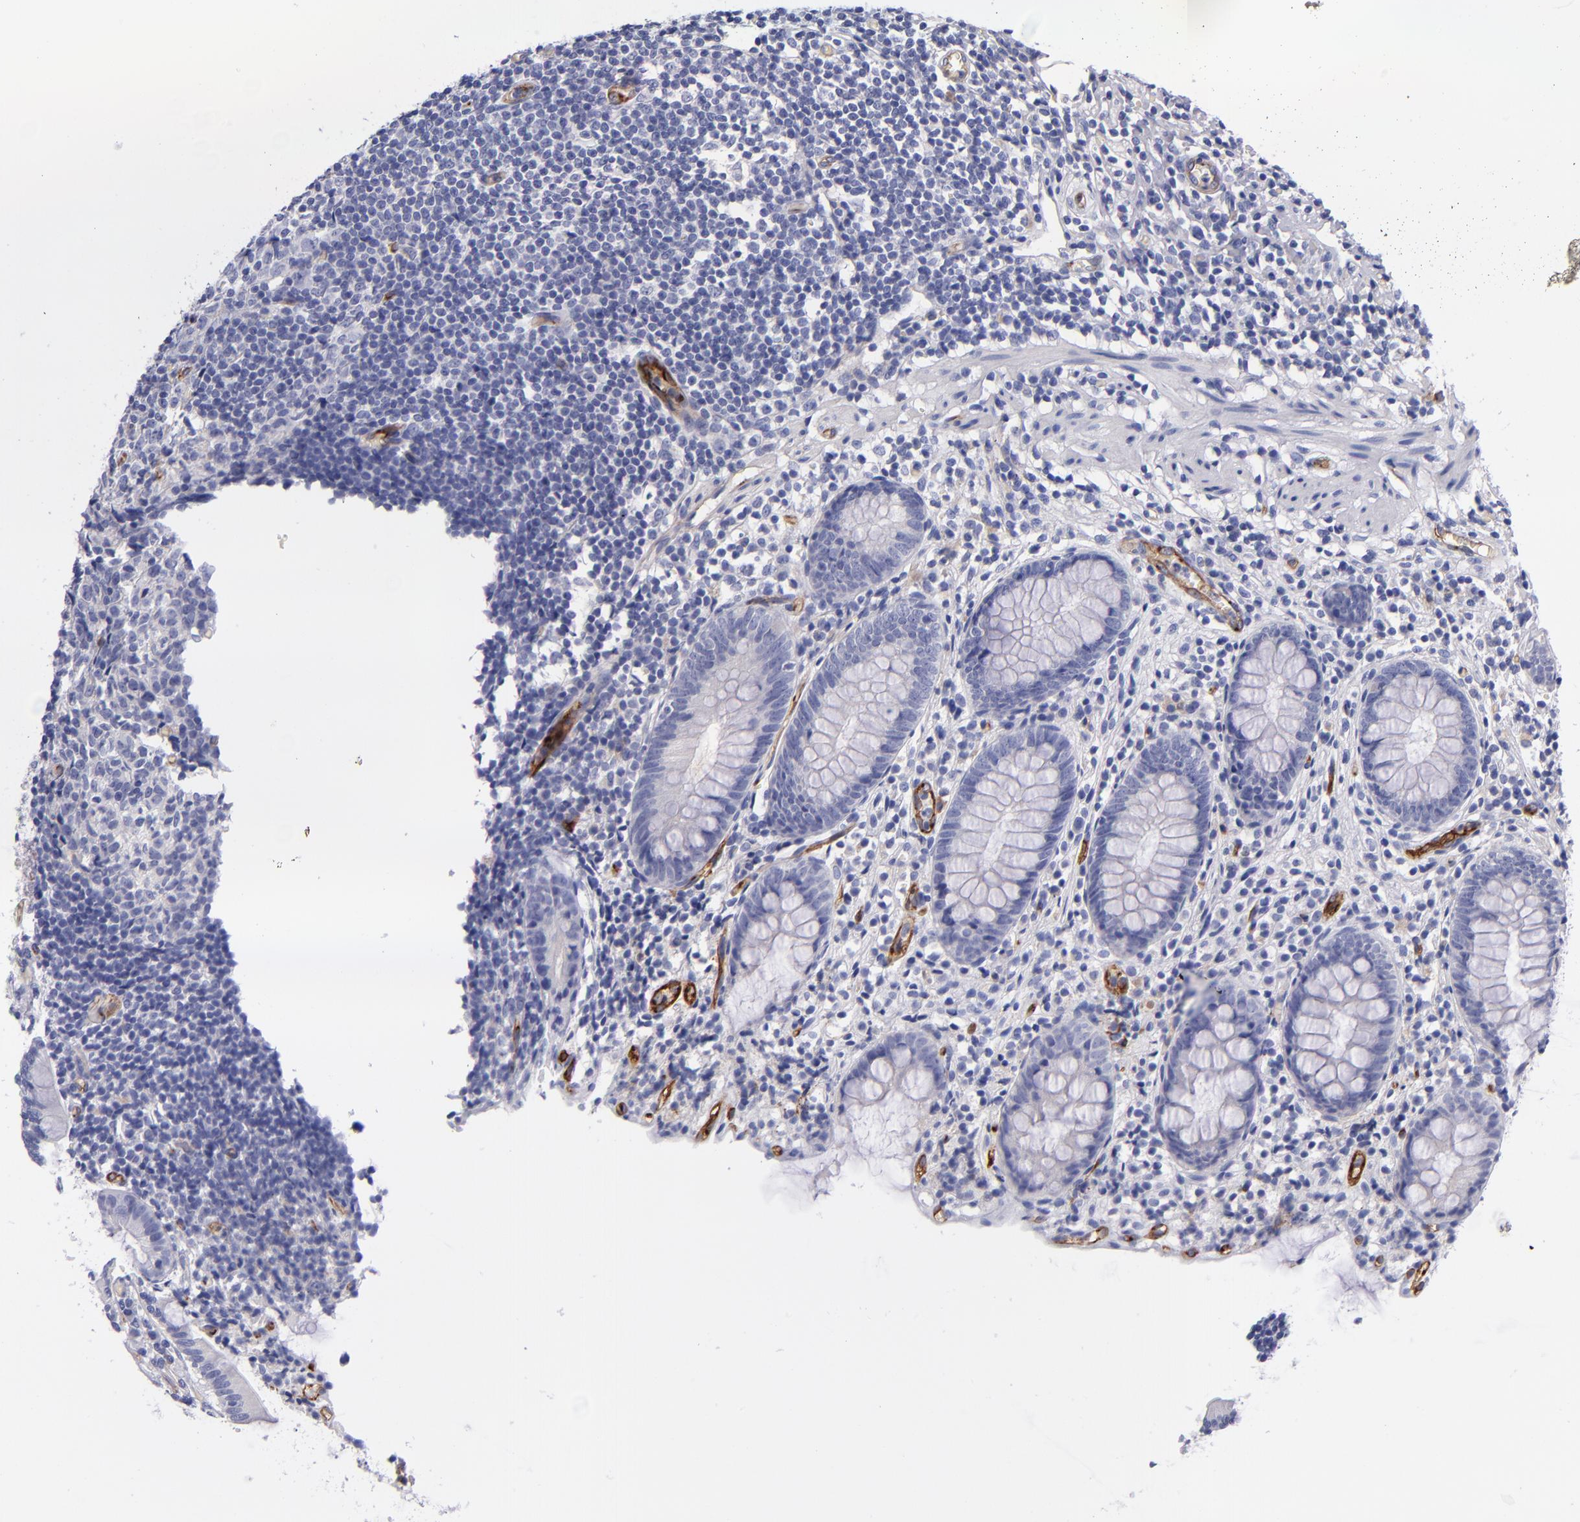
{"staining": {"intensity": "negative", "quantity": "none", "location": "none"}, "tissue": "appendix", "cell_type": "Glandular cells", "image_type": "normal", "snomed": [{"axis": "morphology", "description": "Normal tissue, NOS"}, {"axis": "topography", "description": "Appendix"}], "caption": "Benign appendix was stained to show a protein in brown. There is no significant staining in glandular cells. The staining is performed using DAB brown chromogen with nuclei counter-stained in using hematoxylin.", "gene": "NOS3", "patient": {"sex": "male", "age": 38}}